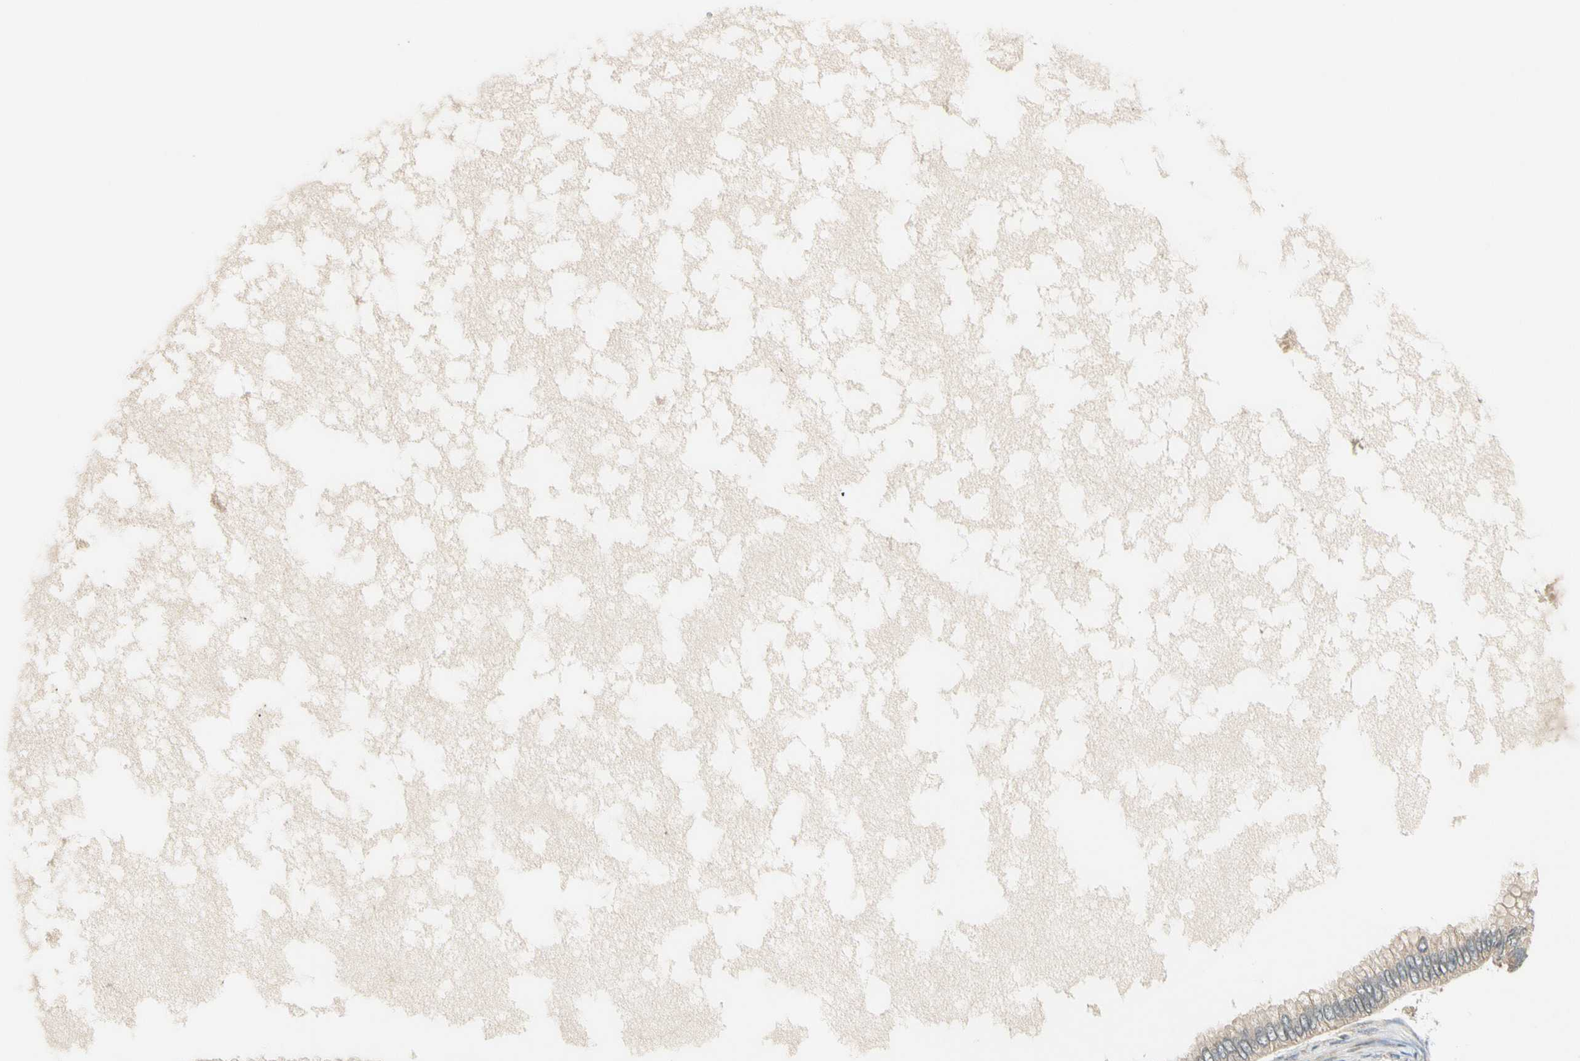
{"staining": {"intensity": "weak", "quantity": ">75%", "location": "cytoplasmic/membranous"}, "tissue": "ovarian cancer", "cell_type": "Tumor cells", "image_type": "cancer", "snomed": [{"axis": "morphology", "description": "Cystadenocarcinoma, mucinous, NOS"}, {"axis": "topography", "description": "Ovary"}], "caption": "High-power microscopy captured an immunohistochemistry image of ovarian cancer (mucinous cystadenocarcinoma), revealing weak cytoplasmic/membranous positivity in approximately >75% of tumor cells.", "gene": "GATD1", "patient": {"sex": "female", "age": 80}}